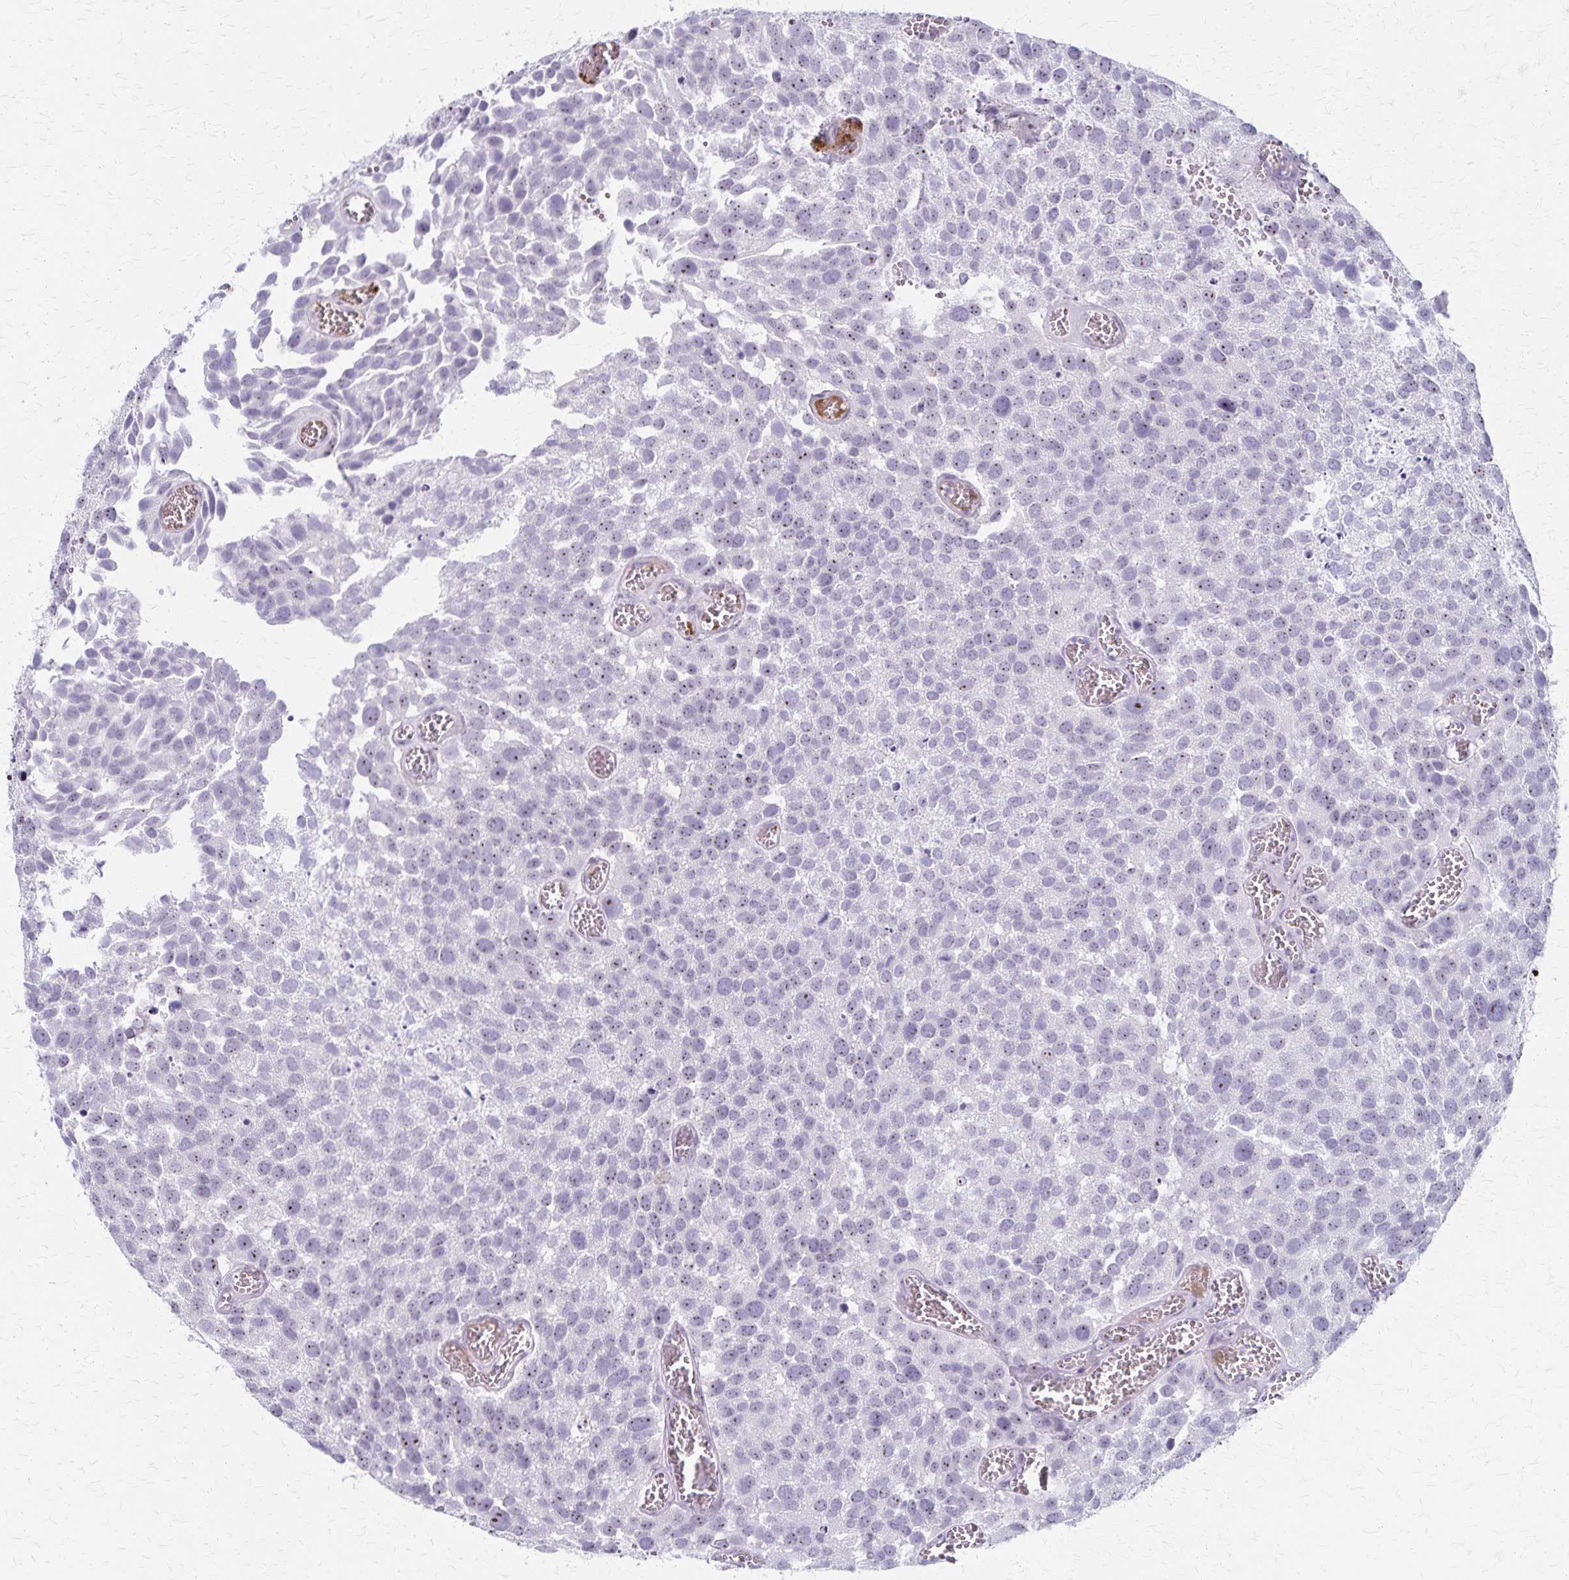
{"staining": {"intensity": "weak", "quantity": "25%-75%", "location": "nuclear"}, "tissue": "urothelial cancer", "cell_type": "Tumor cells", "image_type": "cancer", "snomed": [{"axis": "morphology", "description": "Urothelial carcinoma, Low grade"}, {"axis": "topography", "description": "Urinary bladder"}], "caption": "This photomicrograph demonstrates immunohistochemistry (IHC) staining of human urothelial cancer, with low weak nuclear staining in approximately 25%-75% of tumor cells.", "gene": "DLK2", "patient": {"sex": "female", "age": 69}}